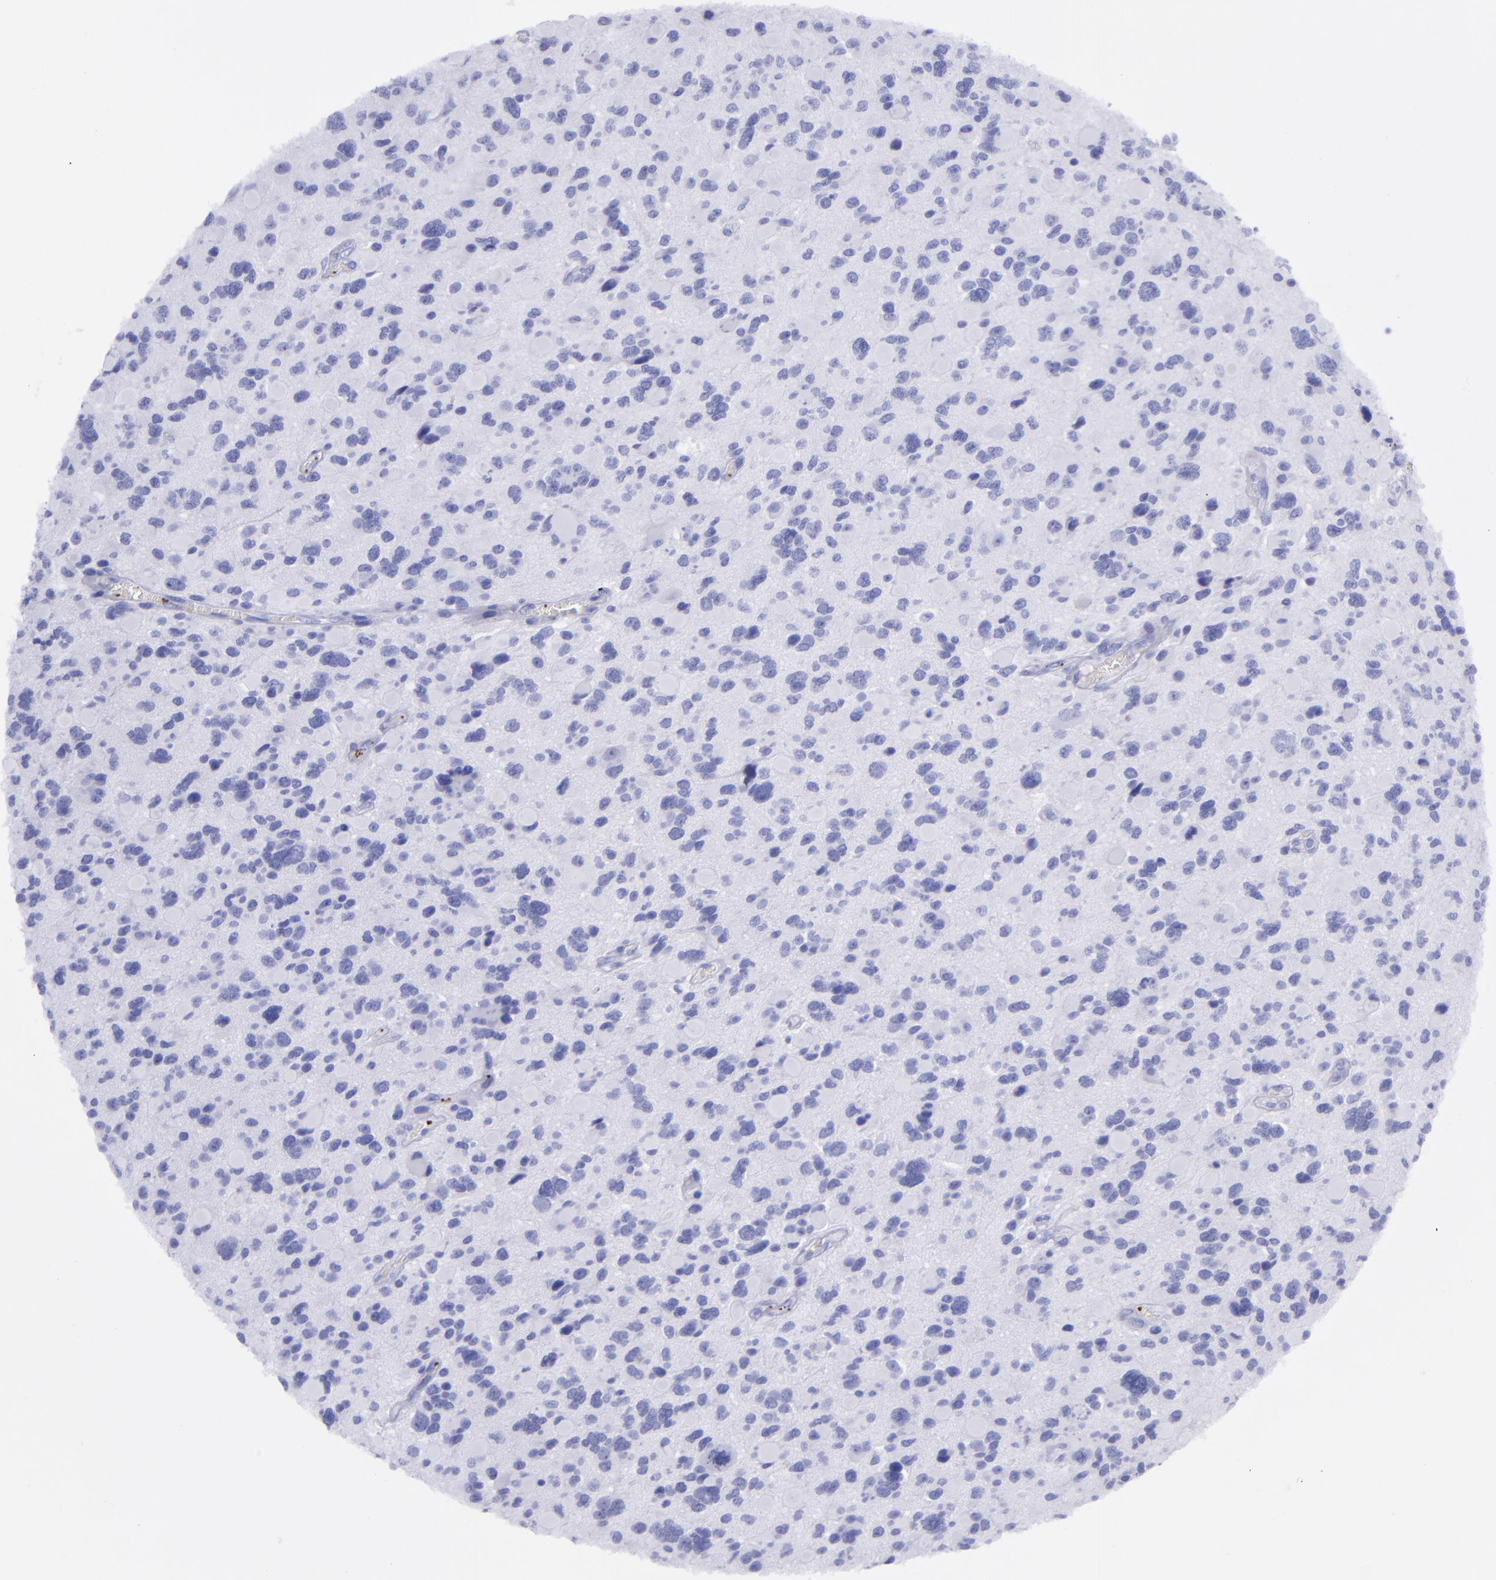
{"staining": {"intensity": "negative", "quantity": "none", "location": "none"}, "tissue": "glioma", "cell_type": "Tumor cells", "image_type": "cancer", "snomed": [{"axis": "morphology", "description": "Glioma, malignant, High grade"}, {"axis": "topography", "description": "Brain"}], "caption": "Immunohistochemical staining of high-grade glioma (malignant) exhibits no significant positivity in tumor cells.", "gene": "EFCAB13", "patient": {"sex": "female", "age": 37}}